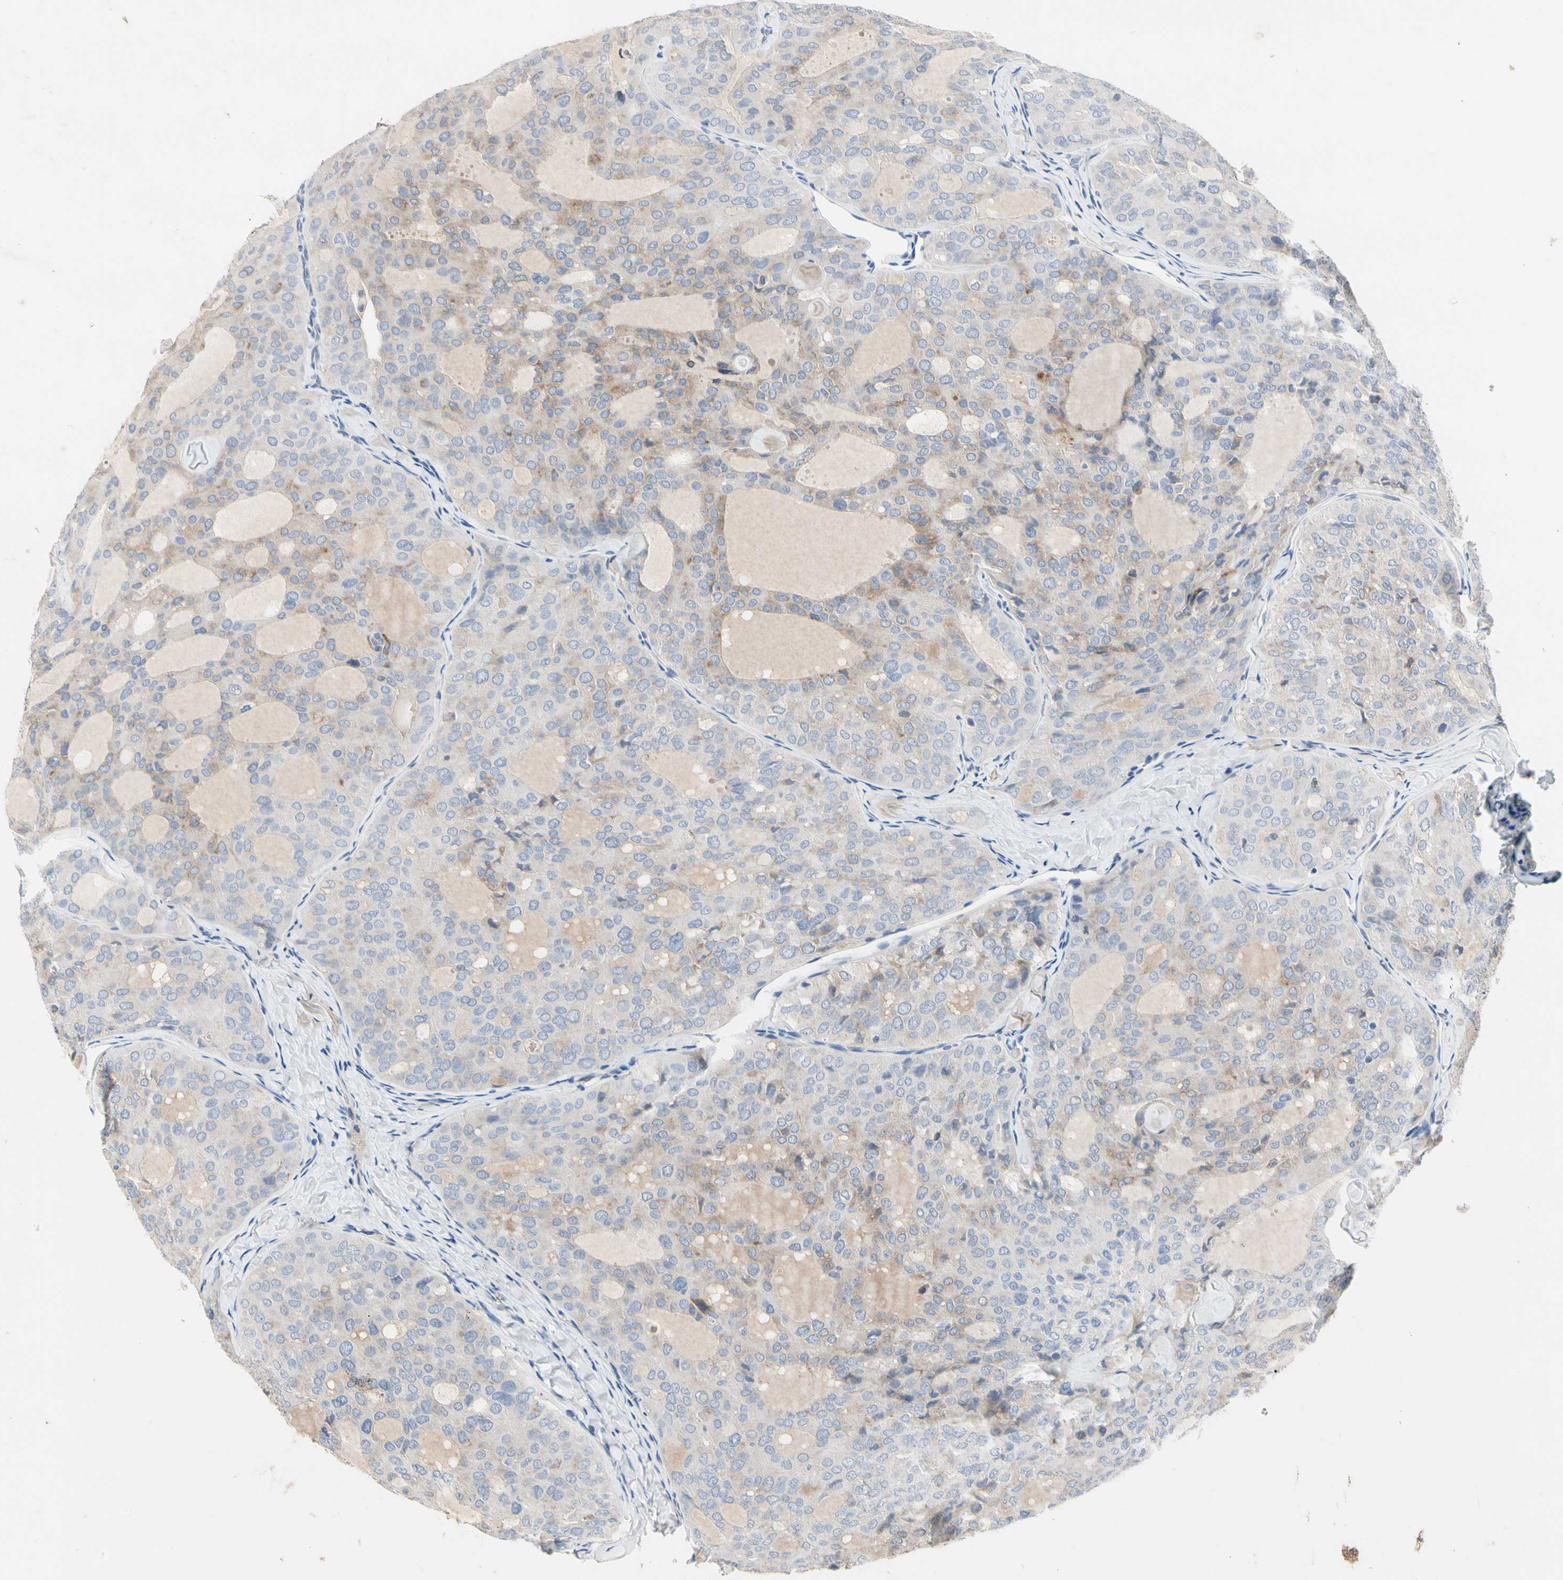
{"staining": {"intensity": "weak", "quantity": "25%-75%", "location": "cytoplasmic/membranous"}, "tissue": "thyroid cancer", "cell_type": "Tumor cells", "image_type": "cancer", "snomed": [{"axis": "morphology", "description": "Follicular adenoma carcinoma, NOS"}, {"axis": "topography", "description": "Thyroid gland"}], "caption": "Immunohistochemistry (IHC) image of neoplastic tissue: human thyroid cancer (follicular adenoma carcinoma) stained using immunohistochemistry reveals low levels of weak protein expression localized specifically in the cytoplasmic/membranous of tumor cells, appearing as a cytoplasmic/membranous brown color.", "gene": "ECRG4", "patient": {"sex": "male", "age": 75}}